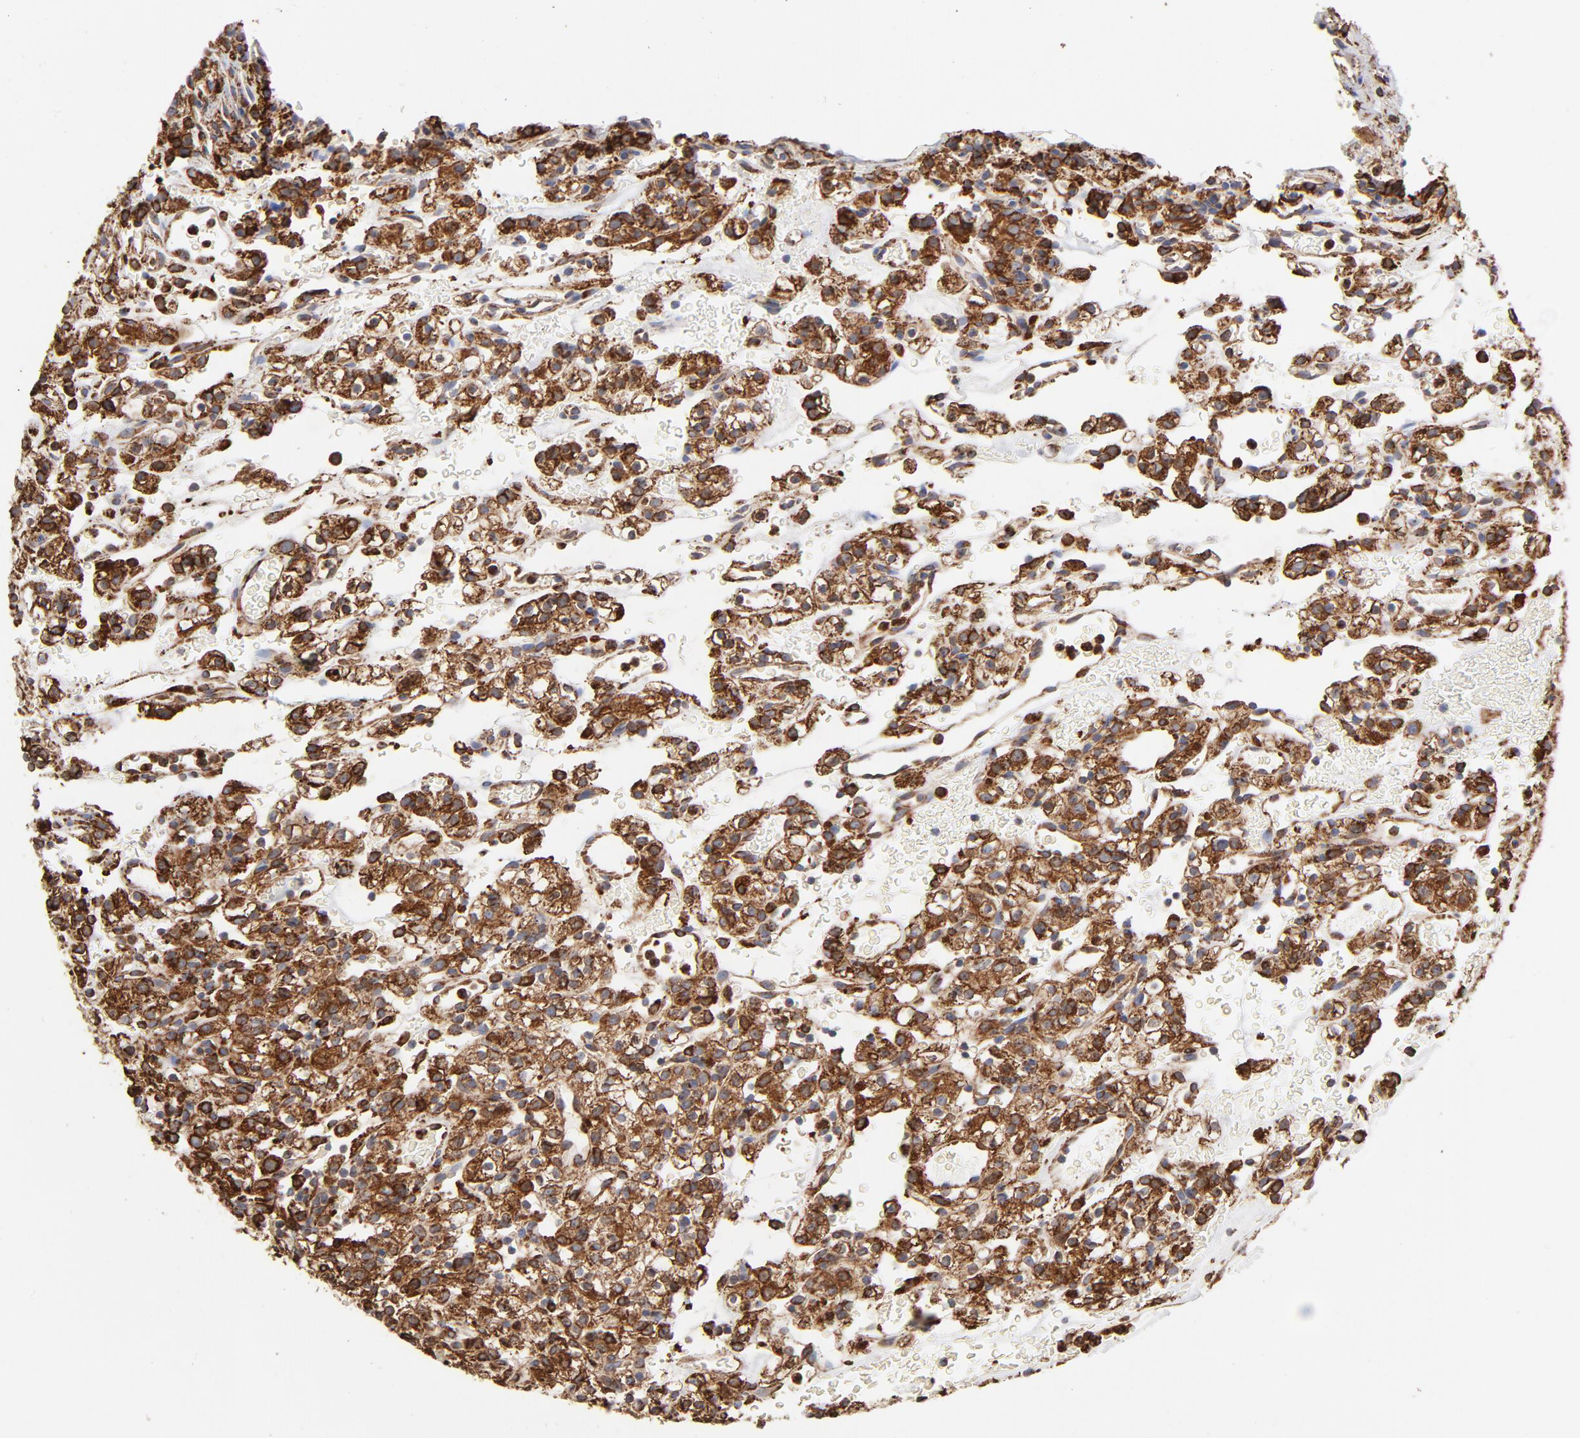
{"staining": {"intensity": "strong", "quantity": ">75%", "location": "cytoplasmic/membranous"}, "tissue": "renal cancer", "cell_type": "Tumor cells", "image_type": "cancer", "snomed": [{"axis": "morphology", "description": "Normal tissue, NOS"}, {"axis": "morphology", "description": "Adenocarcinoma, NOS"}, {"axis": "topography", "description": "Kidney"}], "caption": "Immunohistochemical staining of human renal cancer (adenocarcinoma) shows high levels of strong cytoplasmic/membranous protein expression in about >75% of tumor cells. (DAB (3,3'-diaminobenzidine) IHC with brightfield microscopy, high magnification).", "gene": "CANX", "patient": {"sex": "female", "age": 72}}